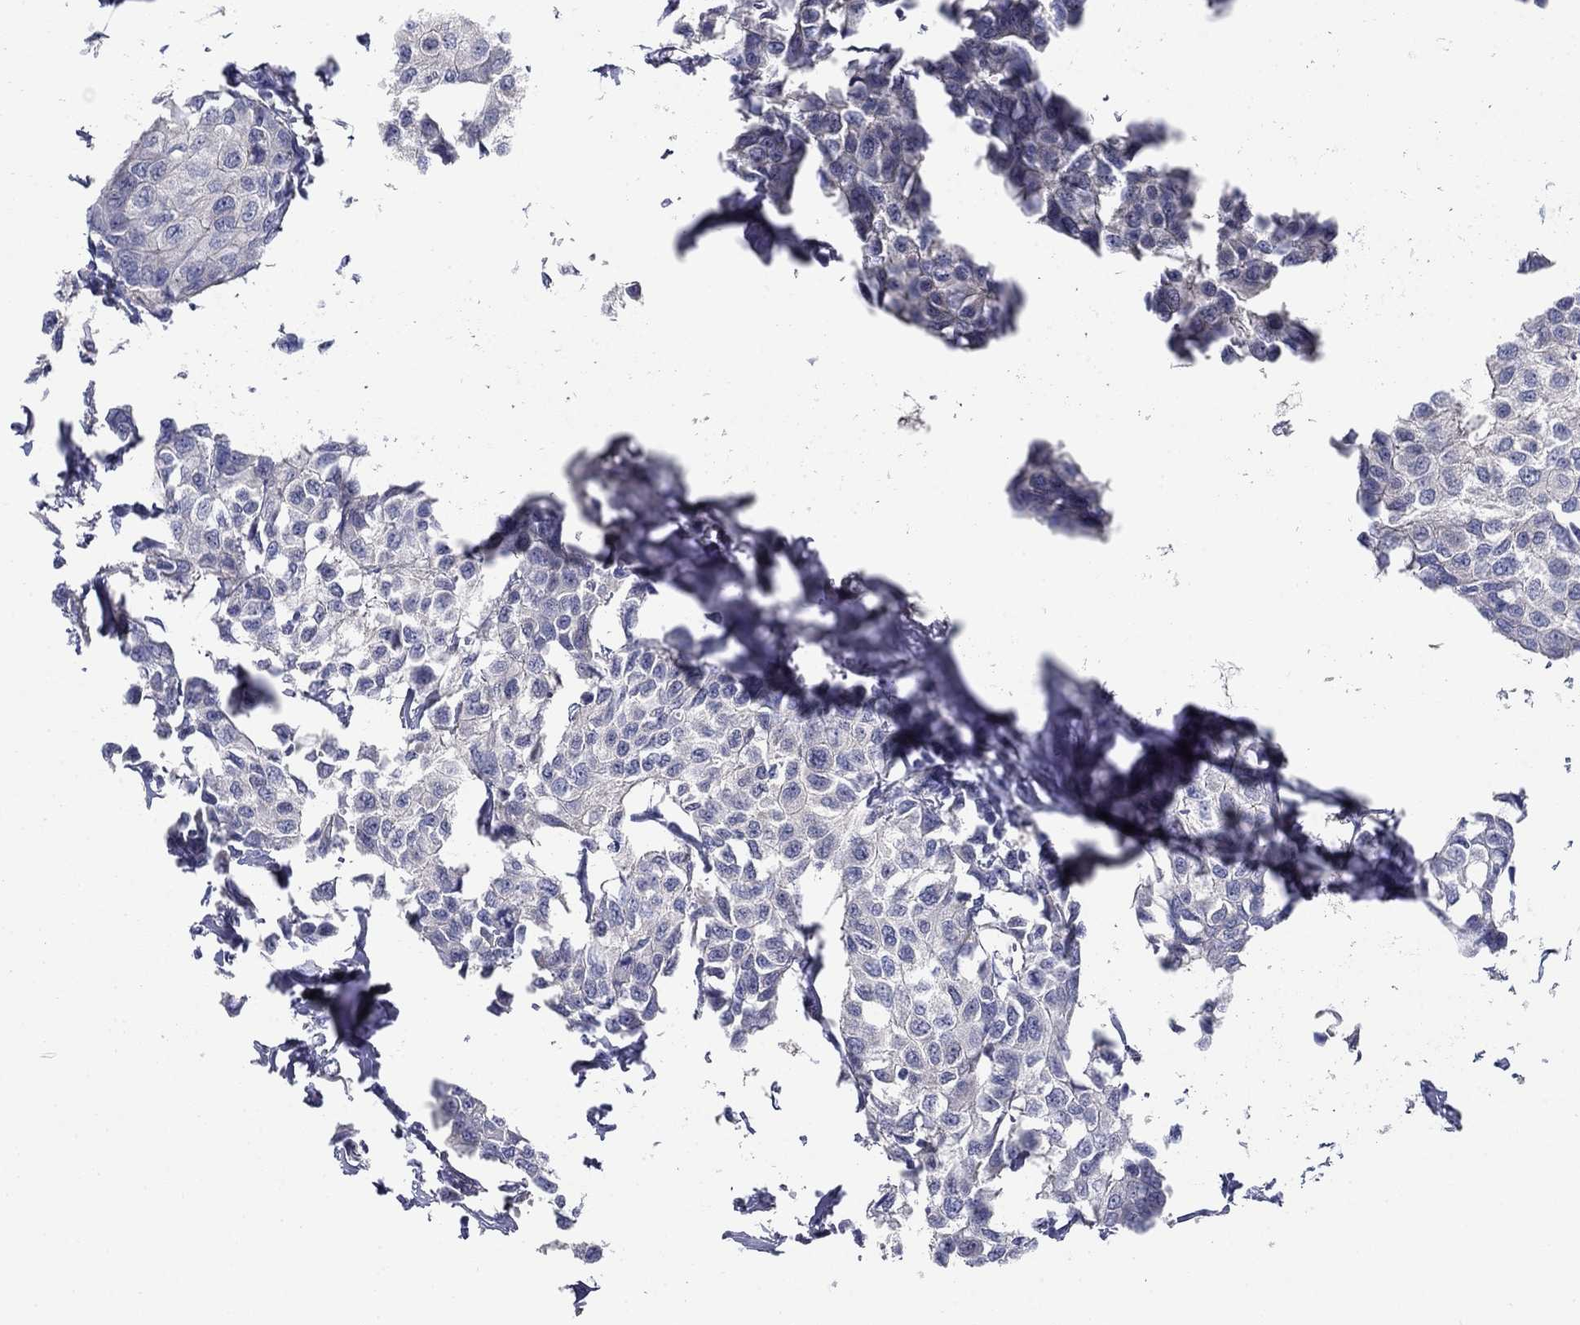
{"staining": {"intensity": "negative", "quantity": "none", "location": "none"}, "tissue": "breast cancer", "cell_type": "Tumor cells", "image_type": "cancer", "snomed": [{"axis": "morphology", "description": "Duct carcinoma"}, {"axis": "topography", "description": "Breast"}], "caption": "Human breast cancer stained for a protein using IHC displays no staining in tumor cells.", "gene": "GRK7", "patient": {"sex": "female", "age": 80}}